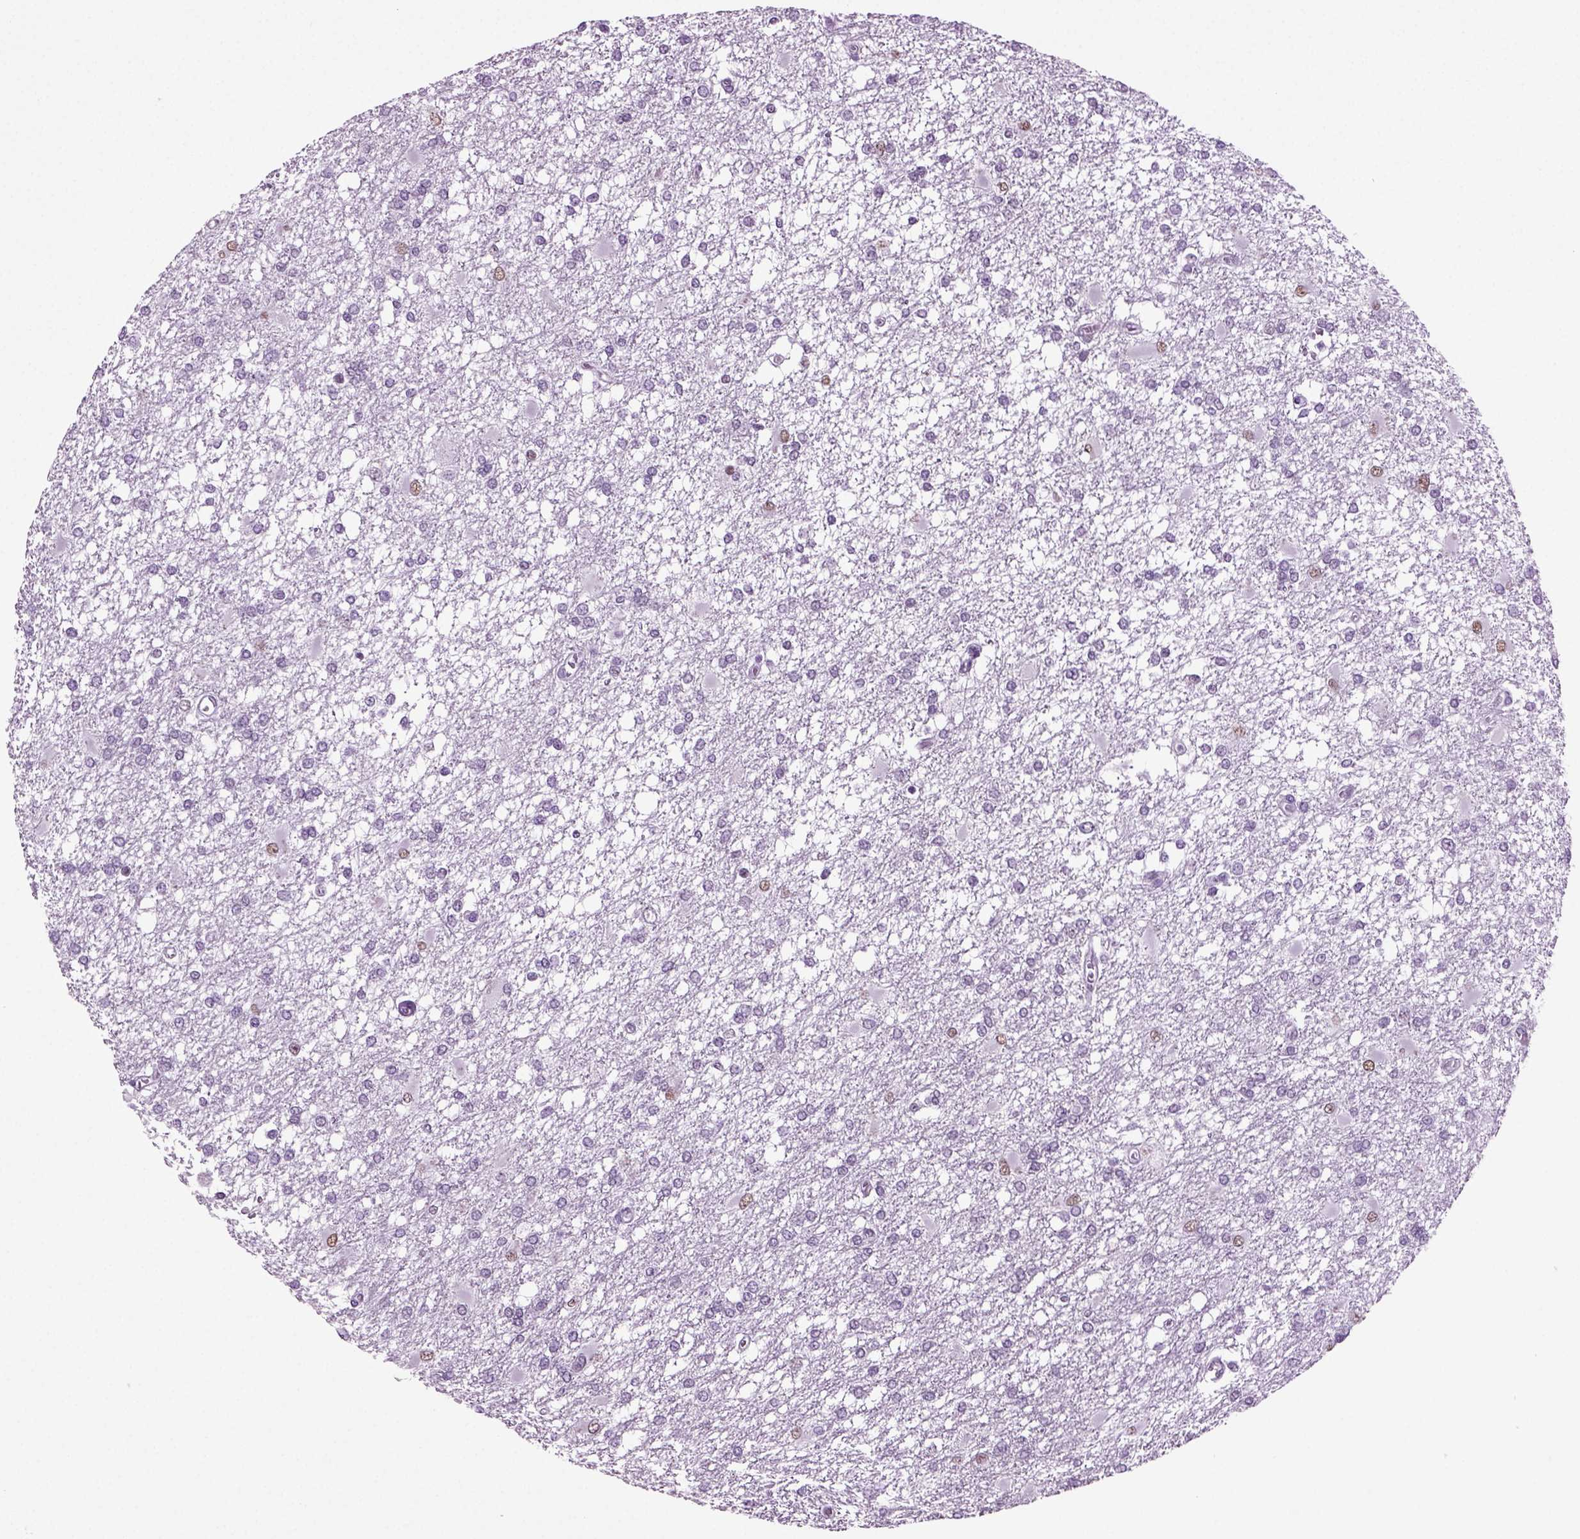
{"staining": {"intensity": "negative", "quantity": "none", "location": "none"}, "tissue": "glioma", "cell_type": "Tumor cells", "image_type": "cancer", "snomed": [{"axis": "morphology", "description": "Glioma, malignant, High grade"}, {"axis": "topography", "description": "Cerebral cortex"}], "caption": "Immunohistochemistry (IHC) photomicrograph of neoplastic tissue: glioma stained with DAB reveals no significant protein expression in tumor cells.", "gene": "RFX3", "patient": {"sex": "male", "age": 79}}